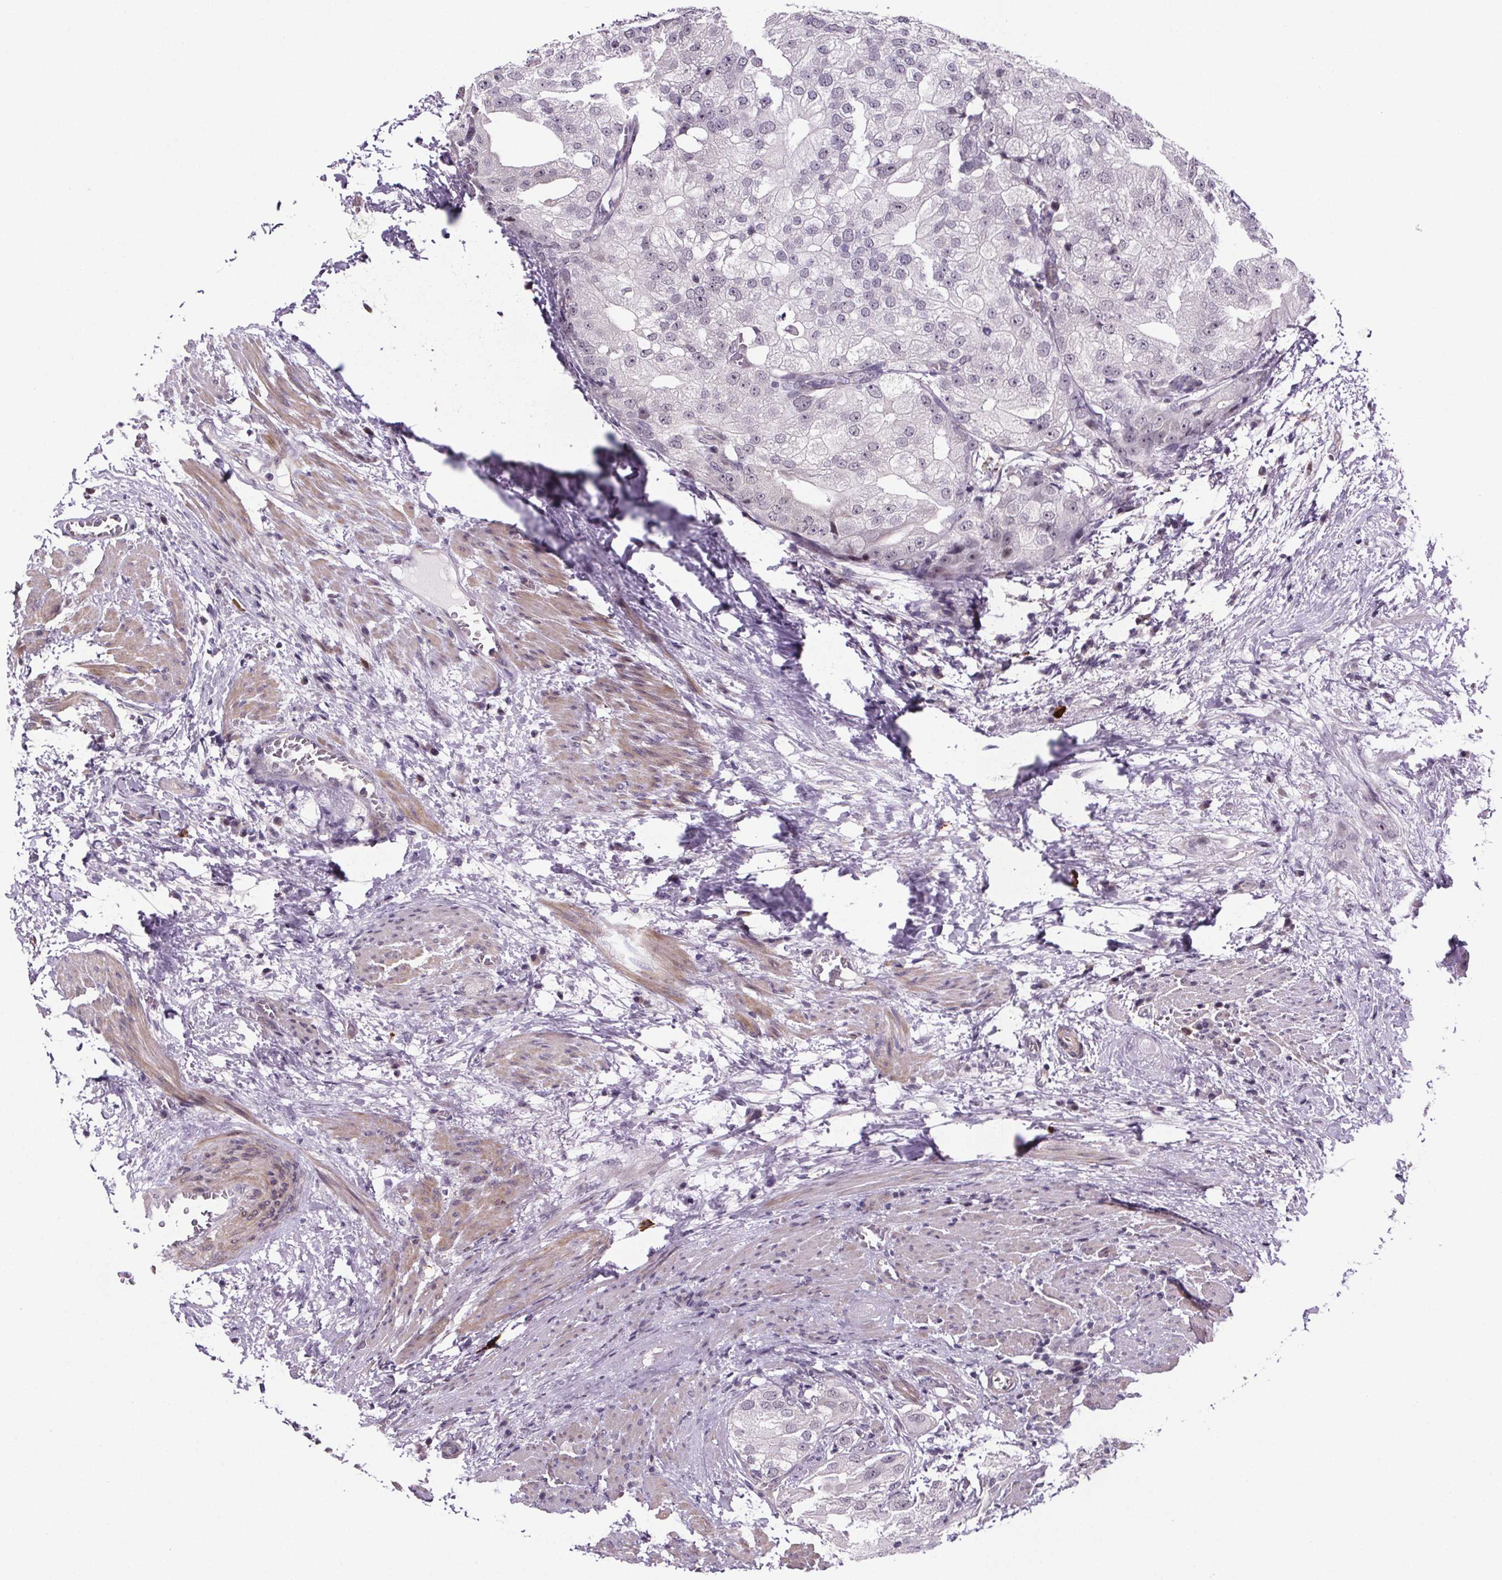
{"staining": {"intensity": "negative", "quantity": "none", "location": "none"}, "tissue": "prostate cancer", "cell_type": "Tumor cells", "image_type": "cancer", "snomed": [{"axis": "morphology", "description": "Adenocarcinoma, High grade"}, {"axis": "topography", "description": "Prostate"}], "caption": "This is an immunohistochemistry (IHC) image of prostate cancer. There is no positivity in tumor cells.", "gene": "TTC12", "patient": {"sex": "male", "age": 70}}